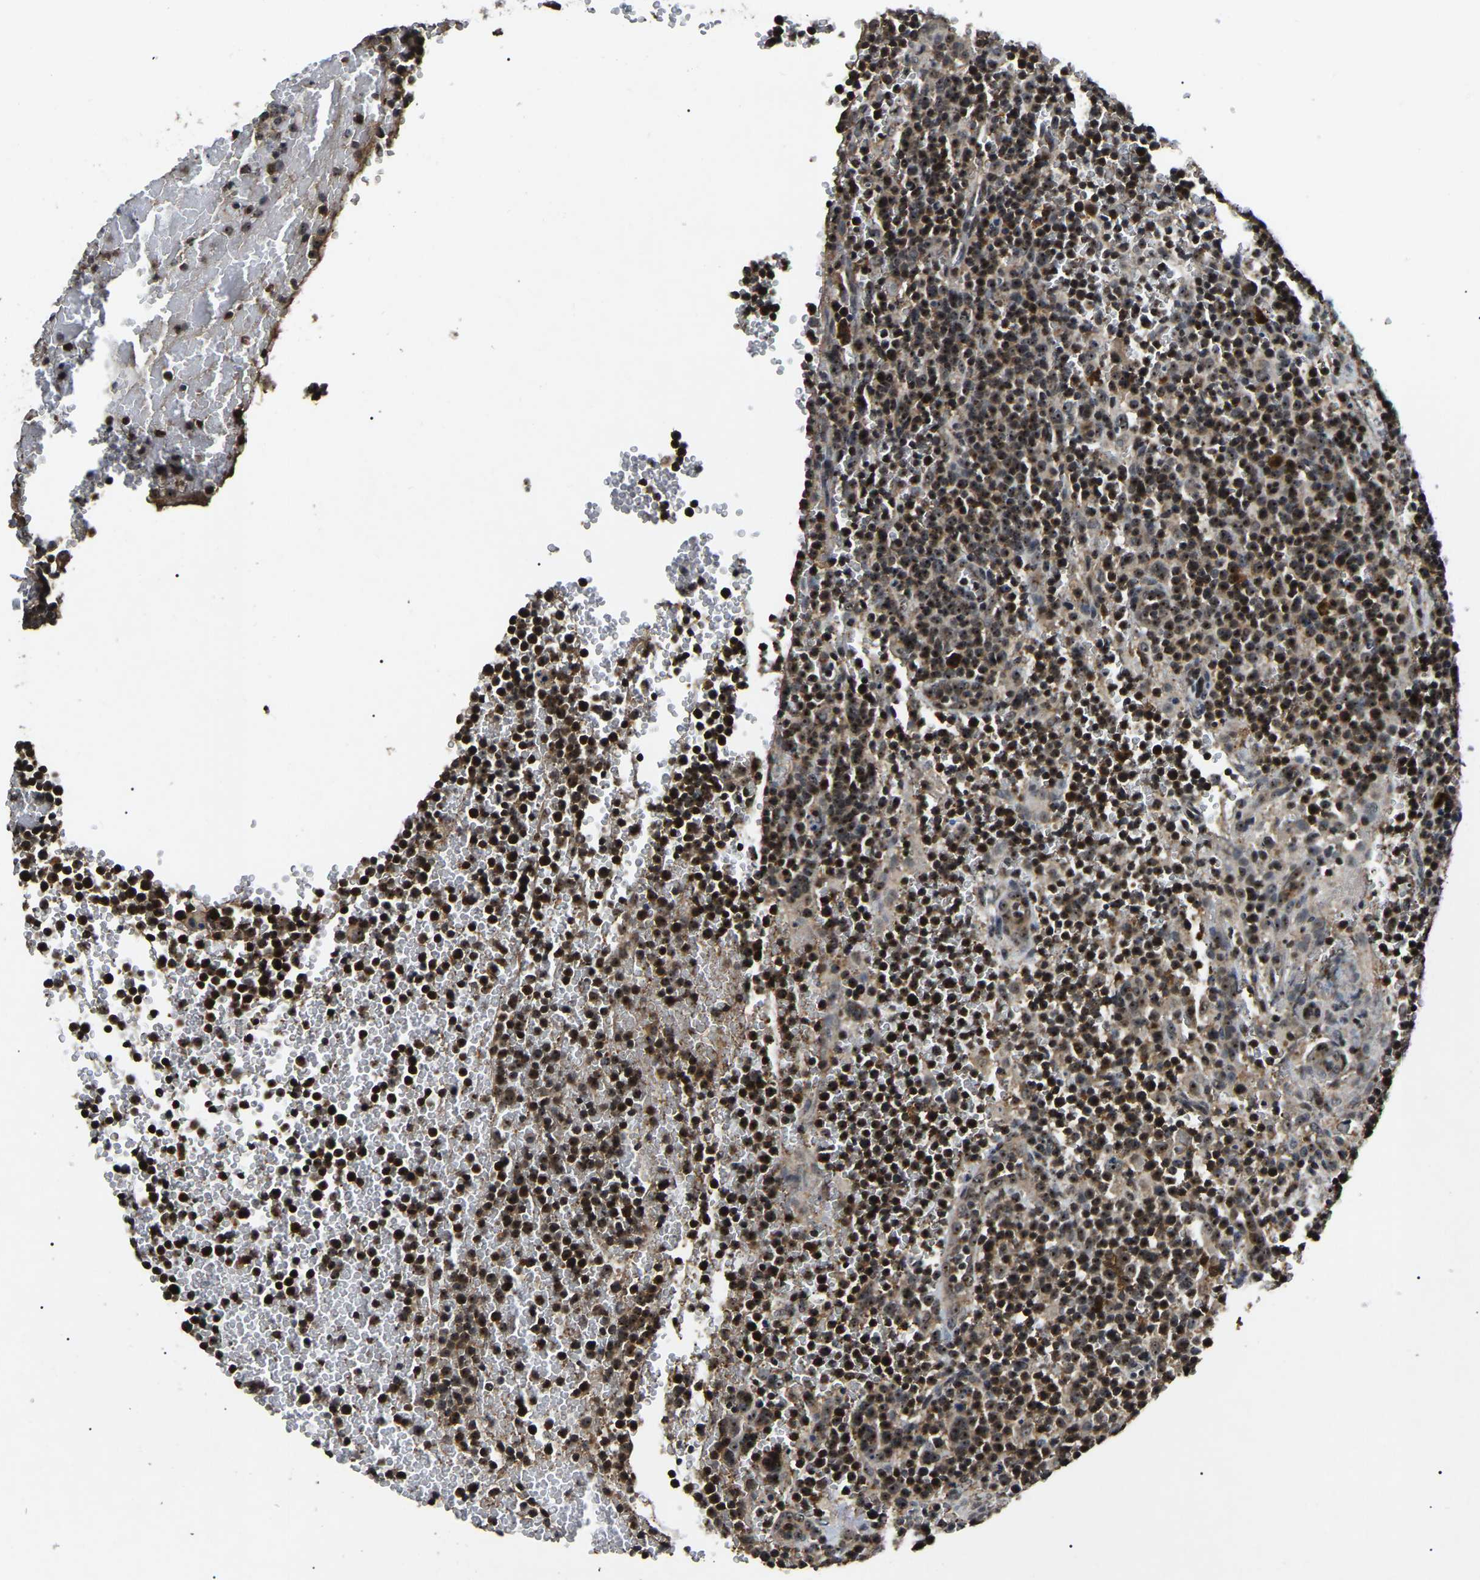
{"staining": {"intensity": "moderate", "quantity": ">75%", "location": "cytoplasmic/membranous,nuclear"}, "tissue": "lymphoma", "cell_type": "Tumor cells", "image_type": "cancer", "snomed": [{"axis": "morphology", "description": "Malignant lymphoma, non-Hodgkin's type, High grade"}, {"axis": "topography", "description": "Lymph node"}], "caption": "Human malignant lymphoma, non-Hodgkin's type (high-grade) stained with a protein marker reveals moderate staining in tumor cells.", "gene": "RBM28", "patient": {"sex": "male", "age": 61}}